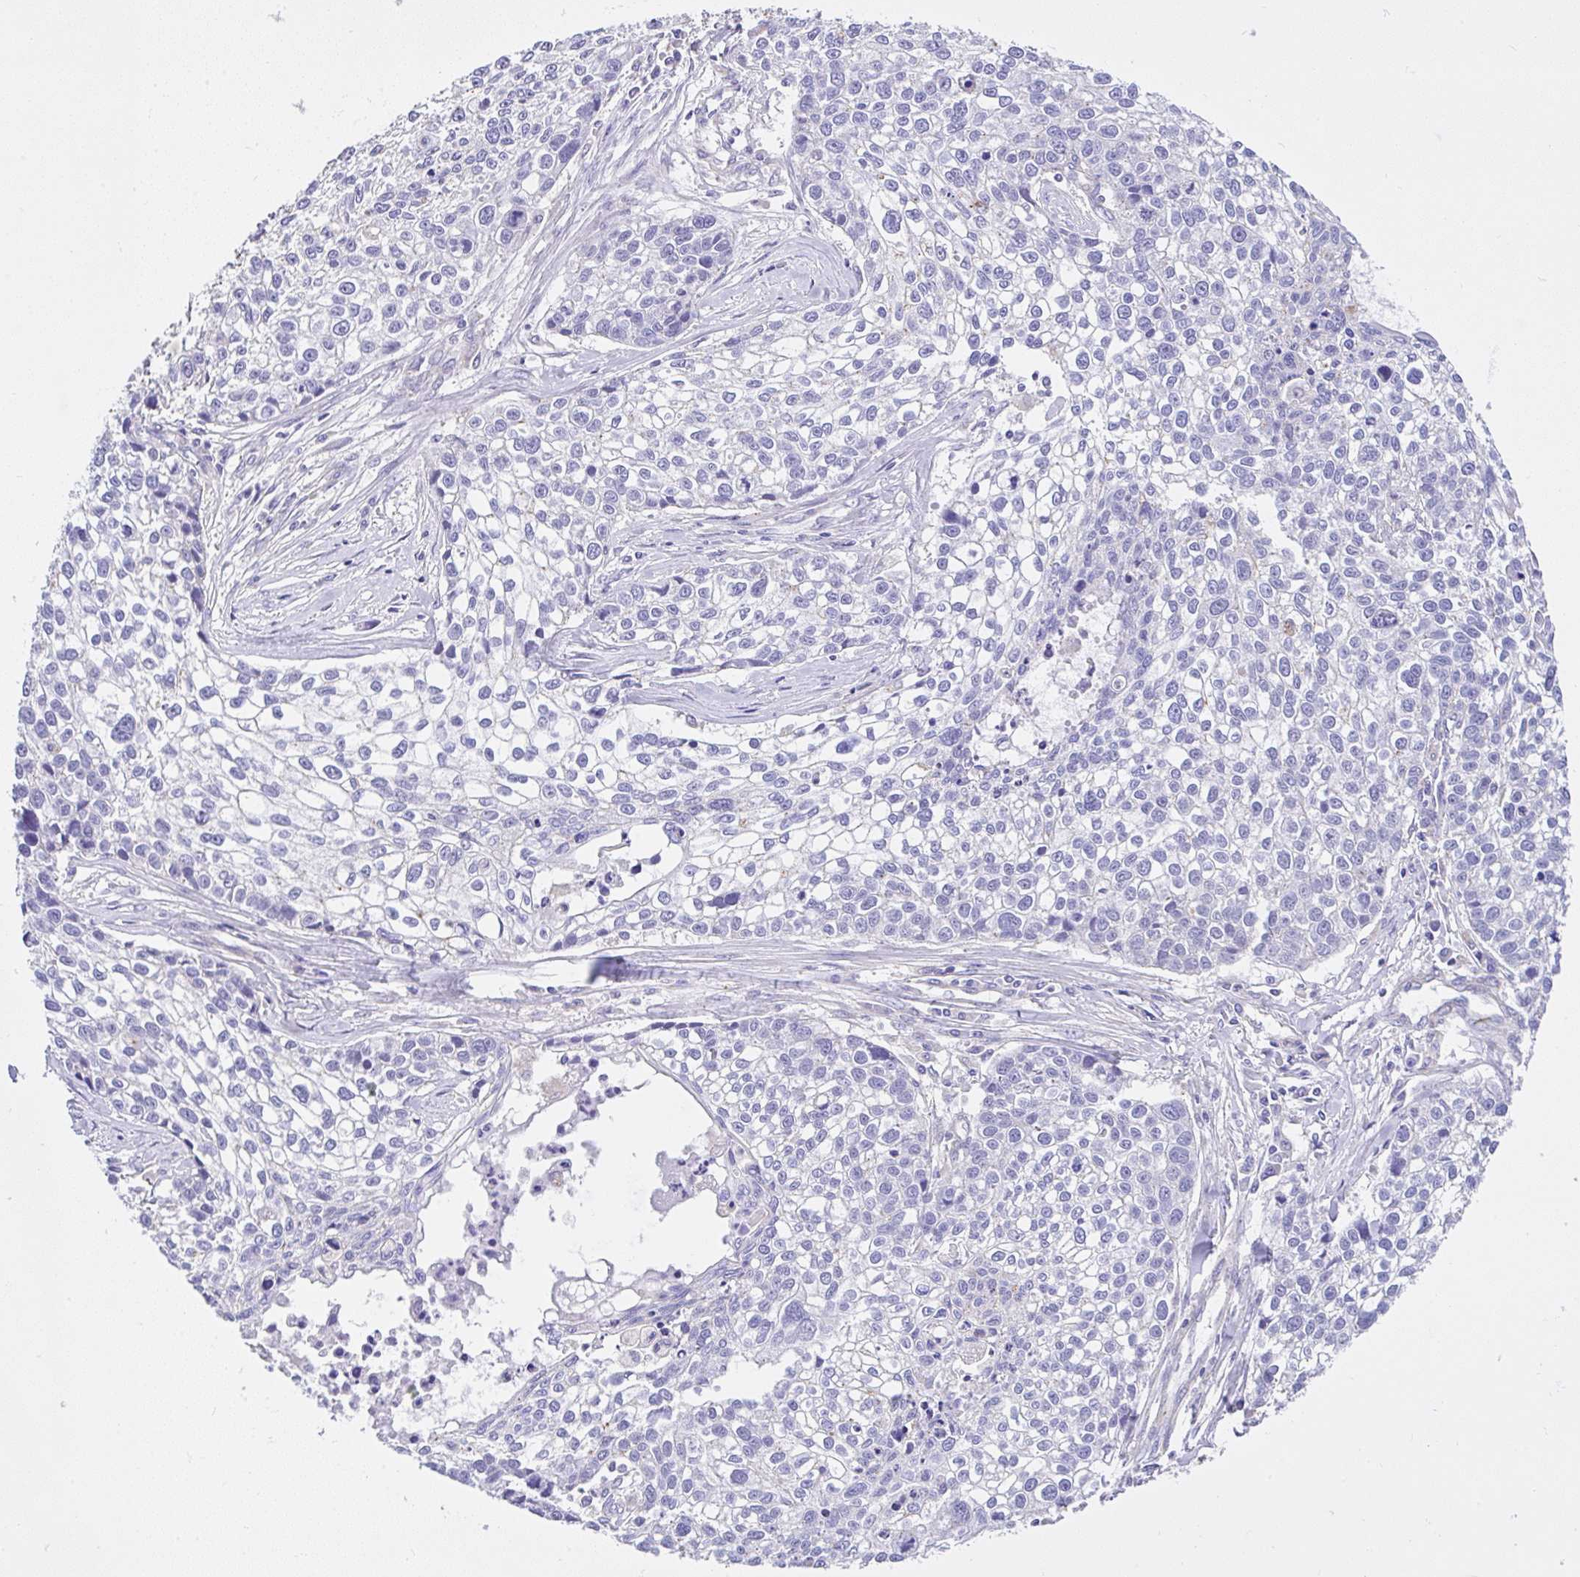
{"staining": {"intensity": "negative", "quantity": "none", "location": "none"}, "tissue": "lung cancer", "cell_type": "Tumor cells", "image_type": "cancer", "snomed": [{"axis": "morphology", "description": "Squamous cell carcinoma, NOS"}, {"axis": "topography", "description": "Lung"}], "caption": "IHC histopathology image of lung cancer (squamous cell carcinoma) stained for a protein (brown), which displays no staining in tumor cells.", "gene": "CCDC142", "patient": {"sex": "male", "age": 74}}